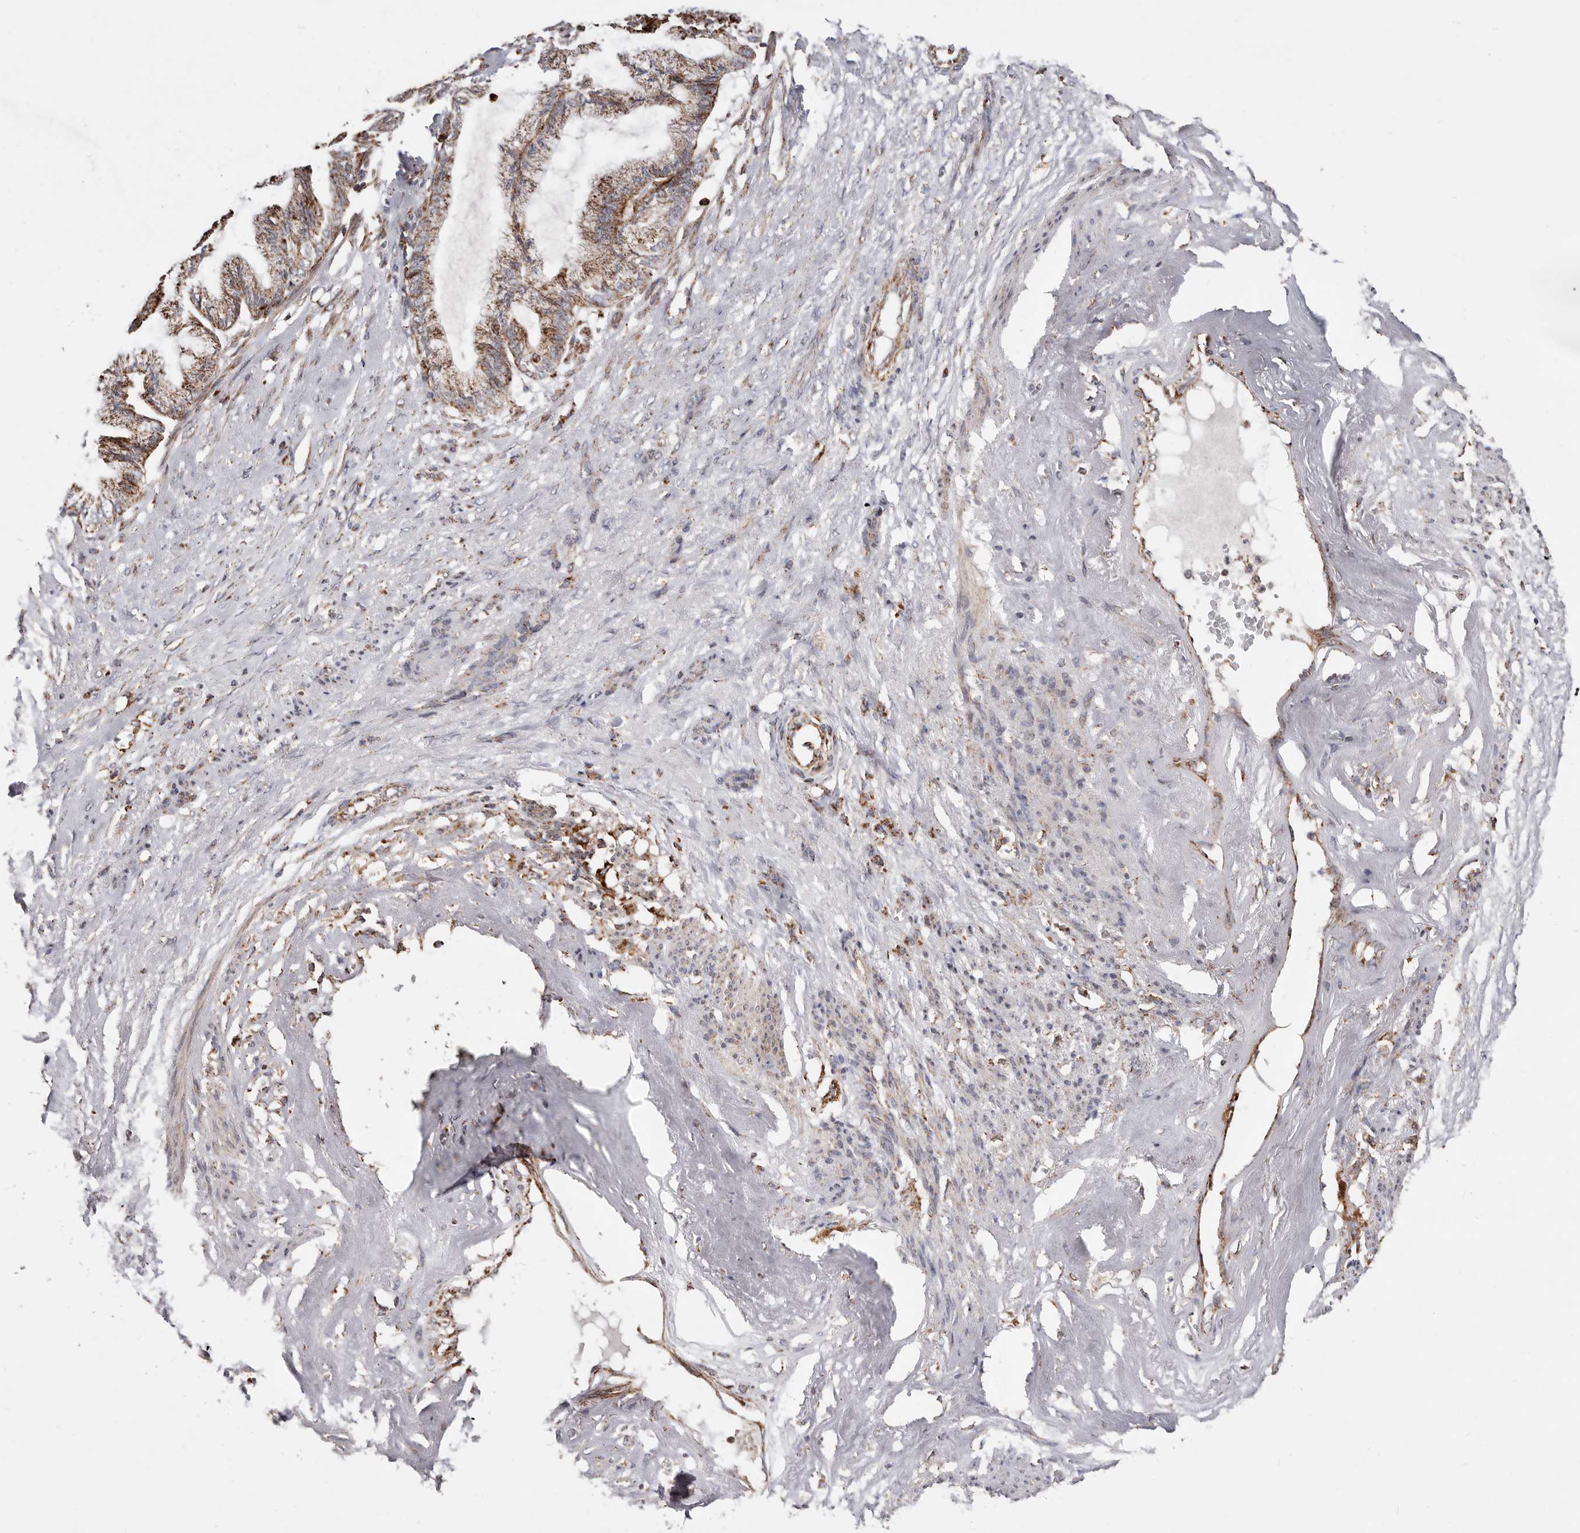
{"staining": {"intensity": "strong", "quantity": "25%-75%", "location": "cytoplasmic/membranous"}, "tissue": "endometrial cancer", "cell_type": "Tumor cells", "image_type": "cancer", "snomed": [{"axis": "morphology", "description": "Adenocarcinoma, NOS"}, {"axis": "topography", "description": "Endometrium"}], "caption": "Endometrial adenocarcinoma was stained to show a protein in brown. There is high levels of strong cytoplasmic/membranous positivity in approximately 25%-75% of tumor cells.", "gene": "PRKACB", "patient": {"sex": "female", "age": 86}}